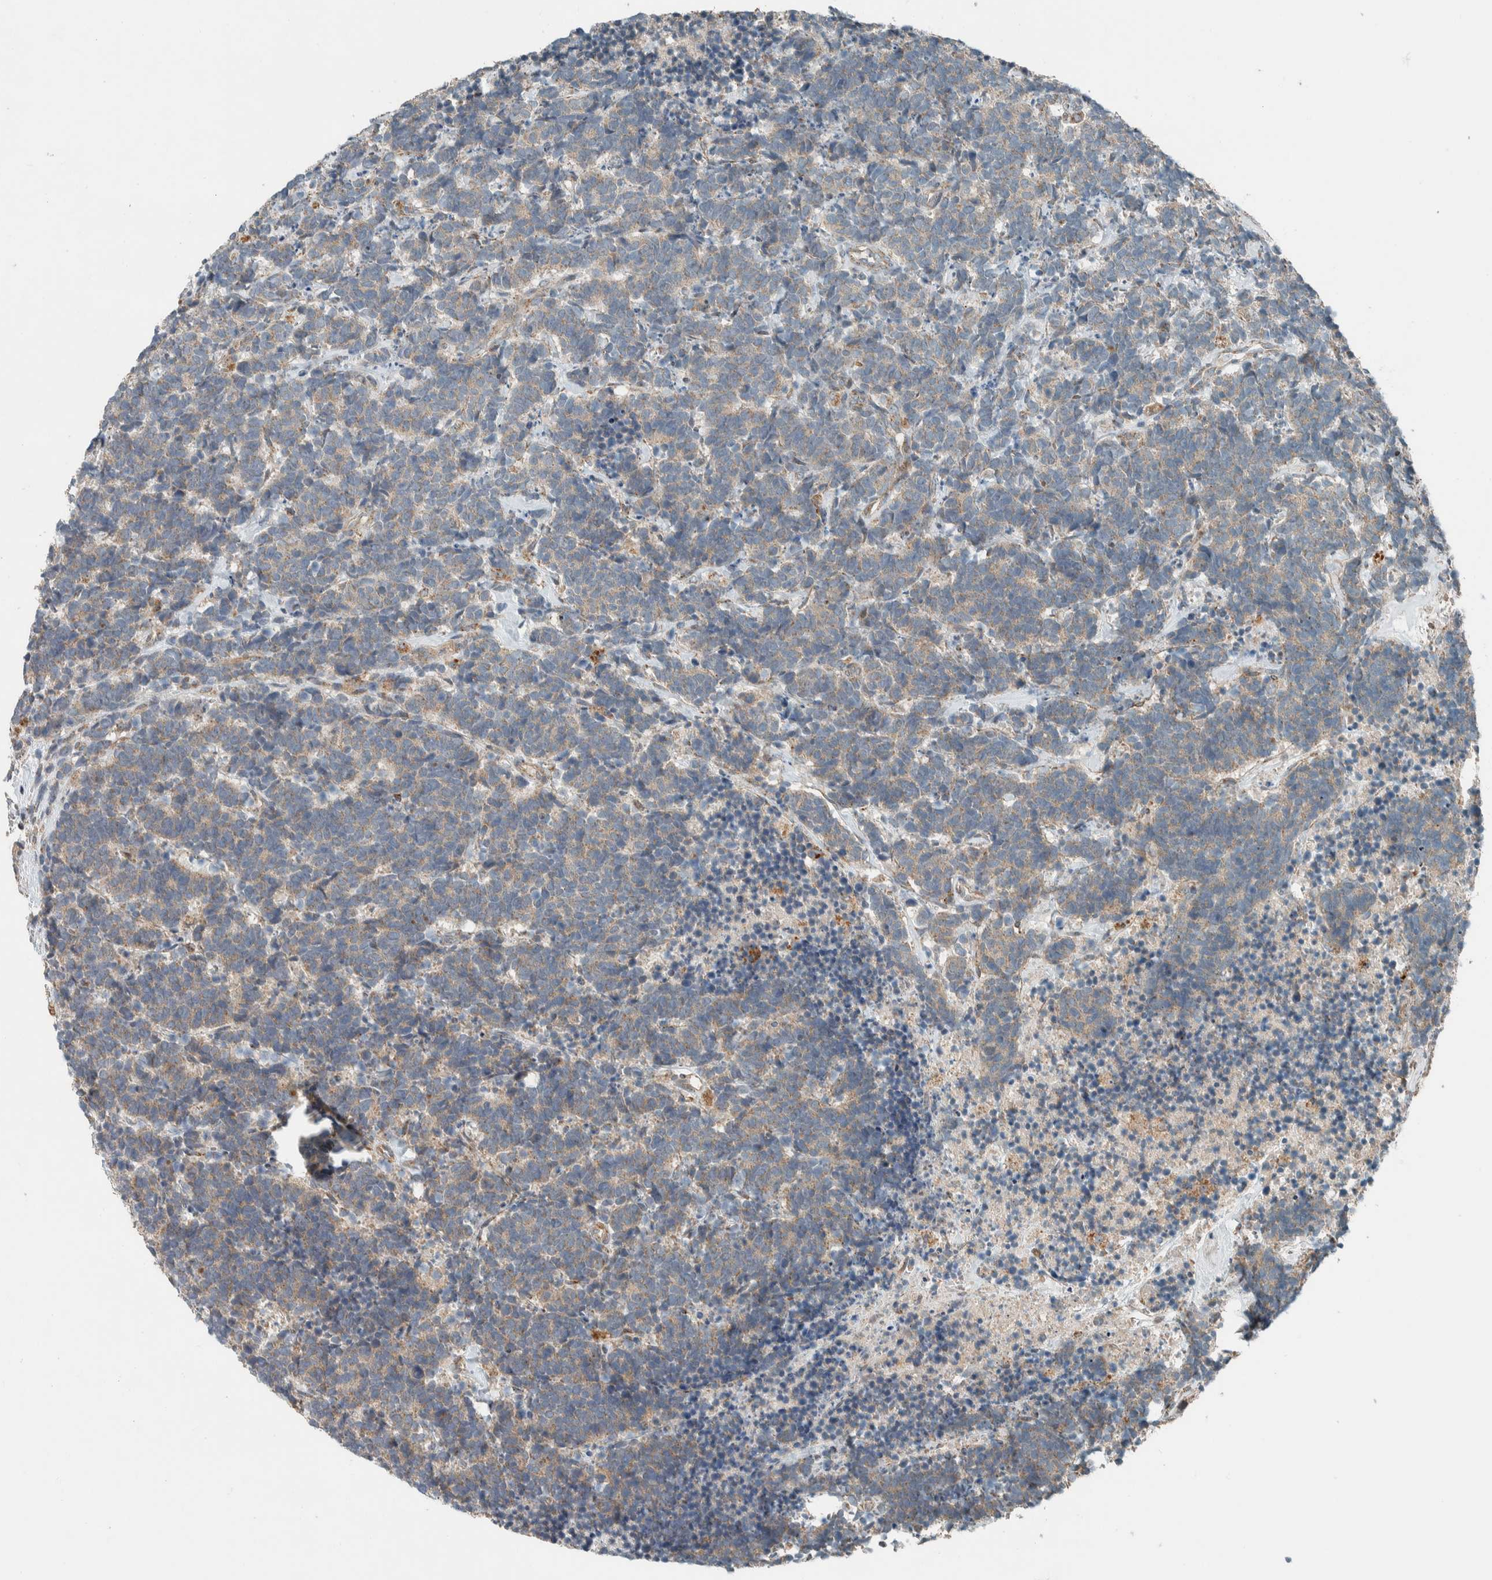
{"staining": {"intensity": "weak", "quantity": ">75%", "location": "cytoplasmic/membranous"}, "tissue": "carcinoid", "cell_type": "Tumor cells", "image_type": "cancer", "snomed": [{"axis": "morphology", "description": "Carcinoma, NOS"}, {"axis": "morphology", "description": "Carcinoid, malignant, NOS"}, {"axis": "topography", "description": "Urinary bladder"}], "caption": "A high-resolution photomicrograph shows immunohistochemistry staining of carcinoma, which shows weak cytoplasmic/membranous positivity in about >75% of tumor cells.", "gene": "SLFN12L", "patient": {"sex": "male", "age": 57}}